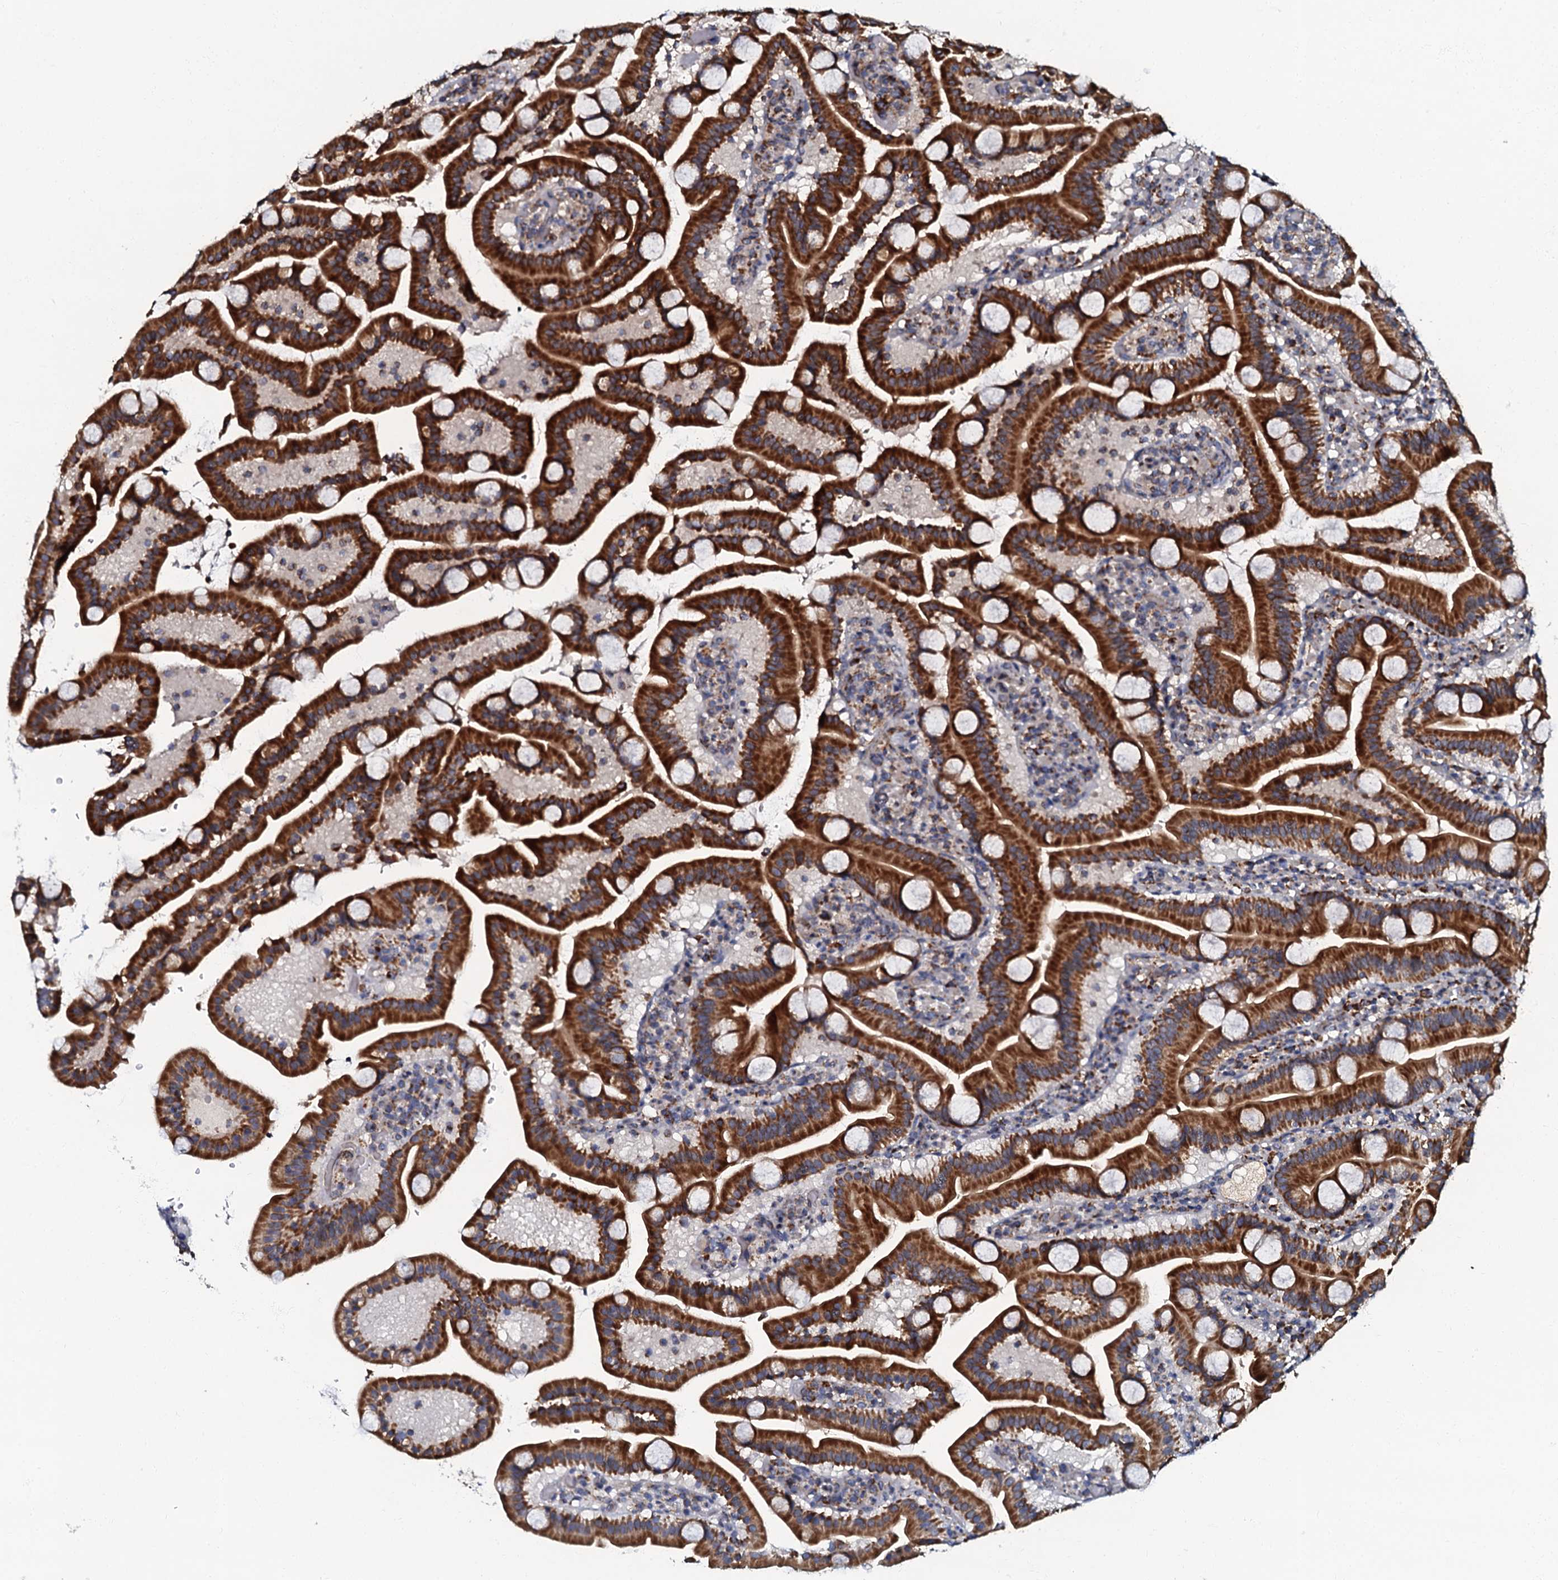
{"staining": {"intensity": "strong", "quantity": ">75%", "location": "cytoplasmic/membranous"}, "tissue": "duodenum", "cell_type": "Glandular cells", "image_type": "normal", "snomed": [{"axis": "morphology", "description": "Normal tissue, NOS"}, {"axis": "topography", "description": "Duodenum"}], "caption": "Unremarkable duodenum demonstrates strong cytoplasmic/membranous staining in about >75% of glandular cells.", "gene": "NDUFA12", "patient": {"sex": "male", "age": 55}}